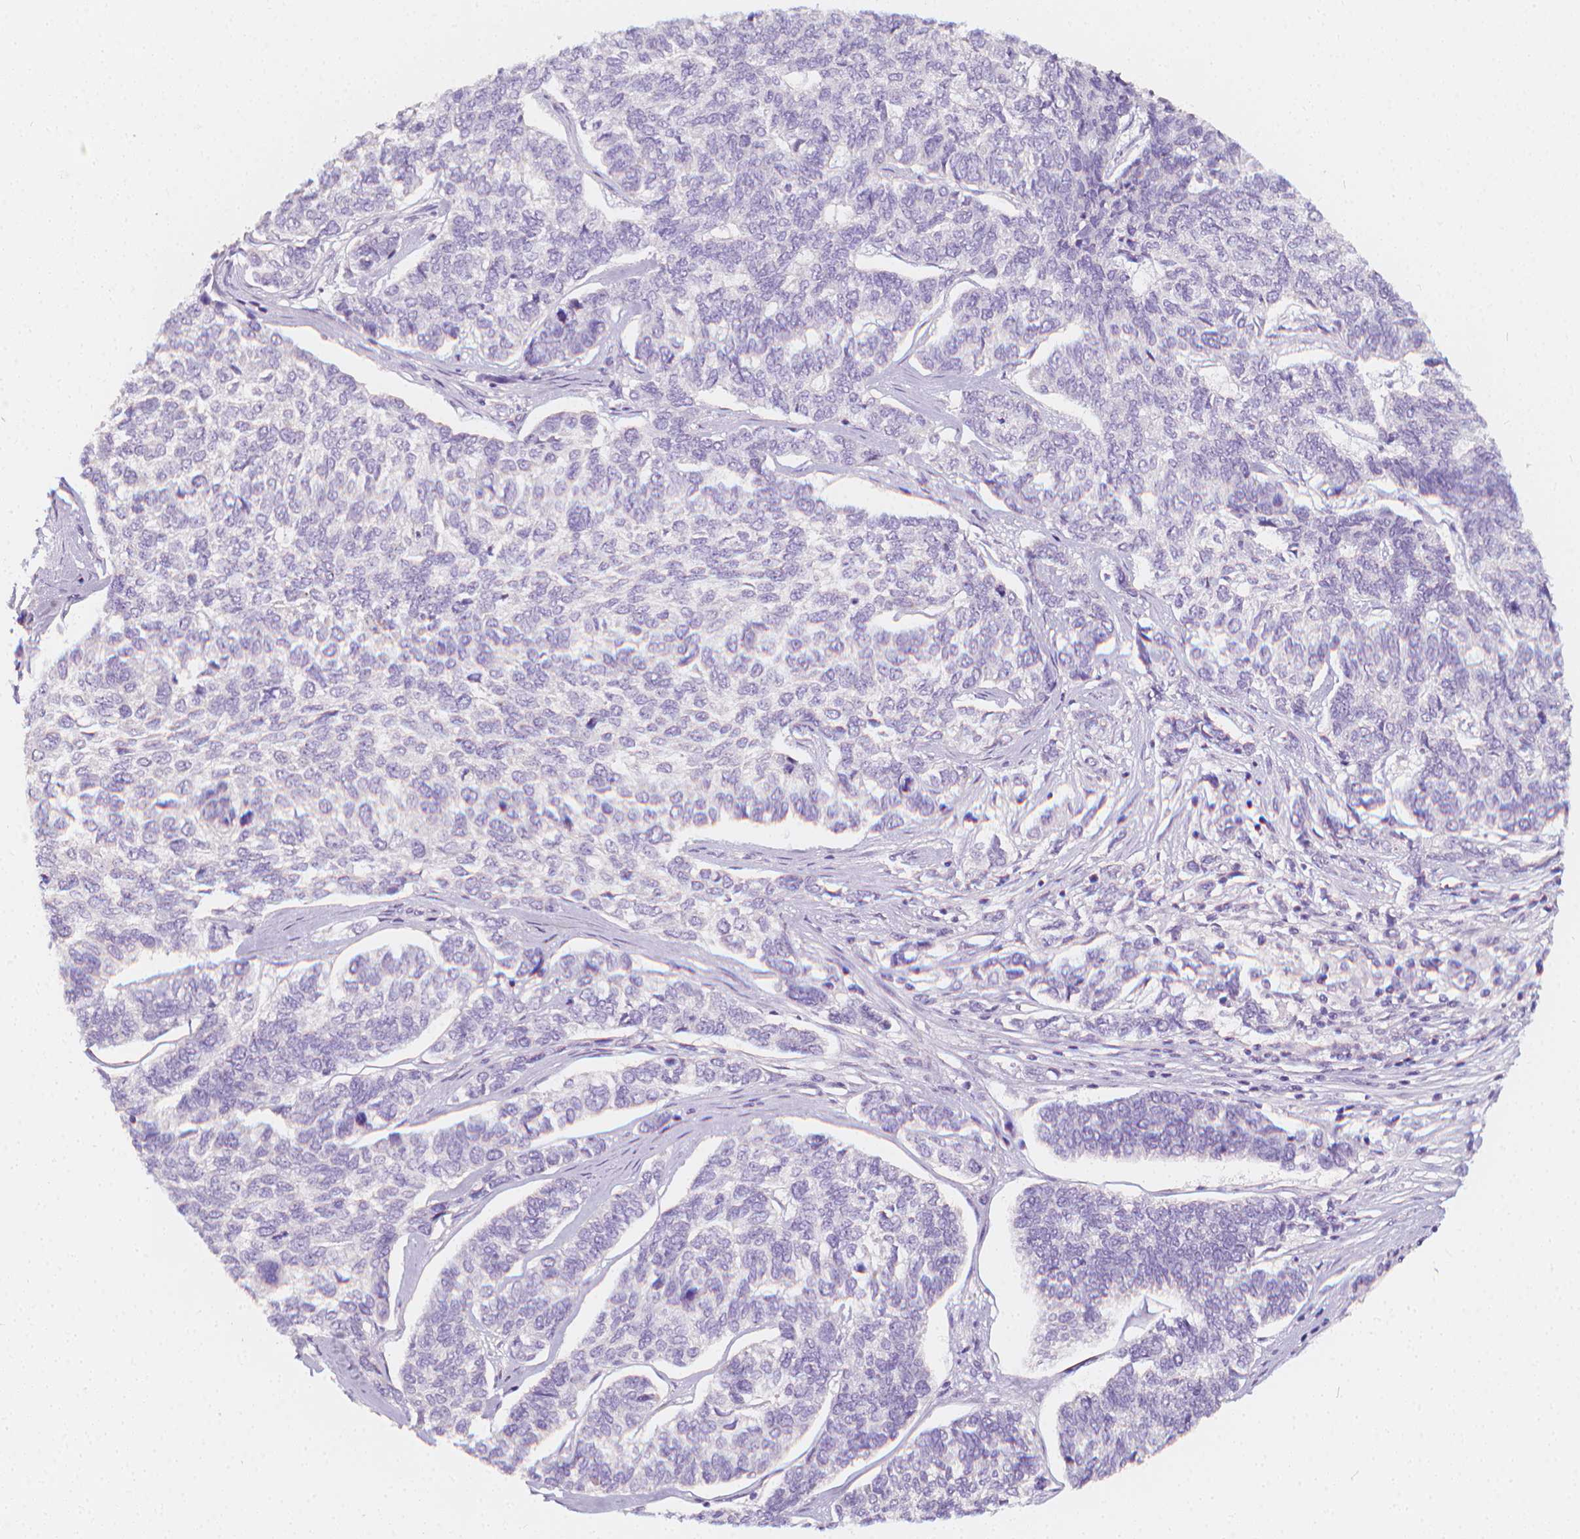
{"staining": {"intensity": "negative", "quantity": "none", "location": "none"}, "tissue": "skin cancer", "cell_type": "Tumor cells", "image_type": "cancer", "snomed": [{"axis": "morphology", "description": "Basal cell carcinoma"}, {"axis": "topography", "description": "Skin"}], "caption": "A photomicrograph of basal cell carcinoma (skin) stained for a protein reveals no brown staining in tumor cells. The staining is performed using DAB brown chromogen with nuclei counter-stained in using hematoxylin.", "gene": "RBFOX1", "patient": {"sex": "female", "age": 65}}